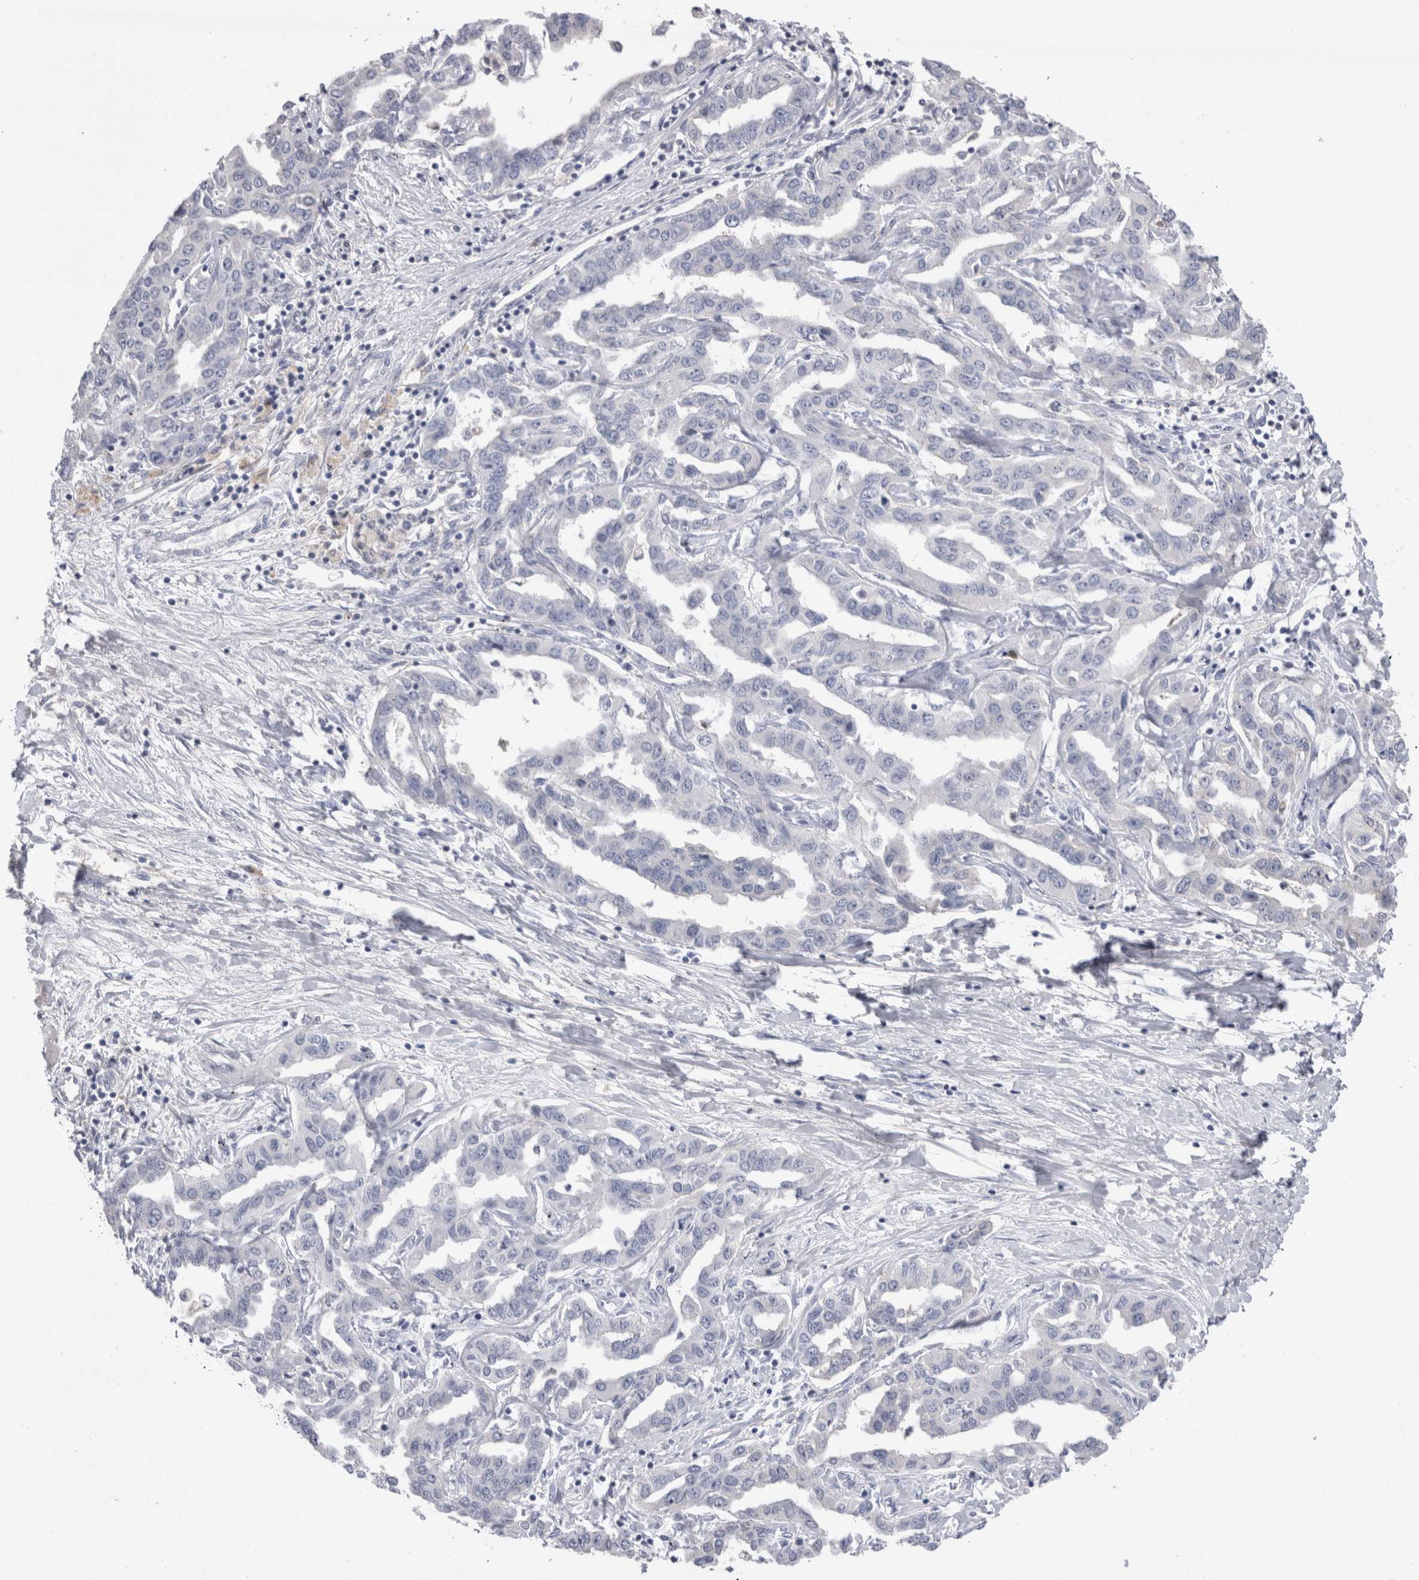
{"staining": {"intensity": "negative", "quantity": "none", "location": "none"}, "tissue": "liver cancer", "cell_type": "Tumor cells", "image_type": "cancer", "snomed": [{"axis": "morphology", "description": "Cholangiocarcinoma"}, {"axis": "topography", "description": "Liver"}], "caption": "This is an IHC micrograph of liver cancer. There is no staining in tumor cells.", "gene": "REG1A", "patient": {"sex": "male", "age": 59}}